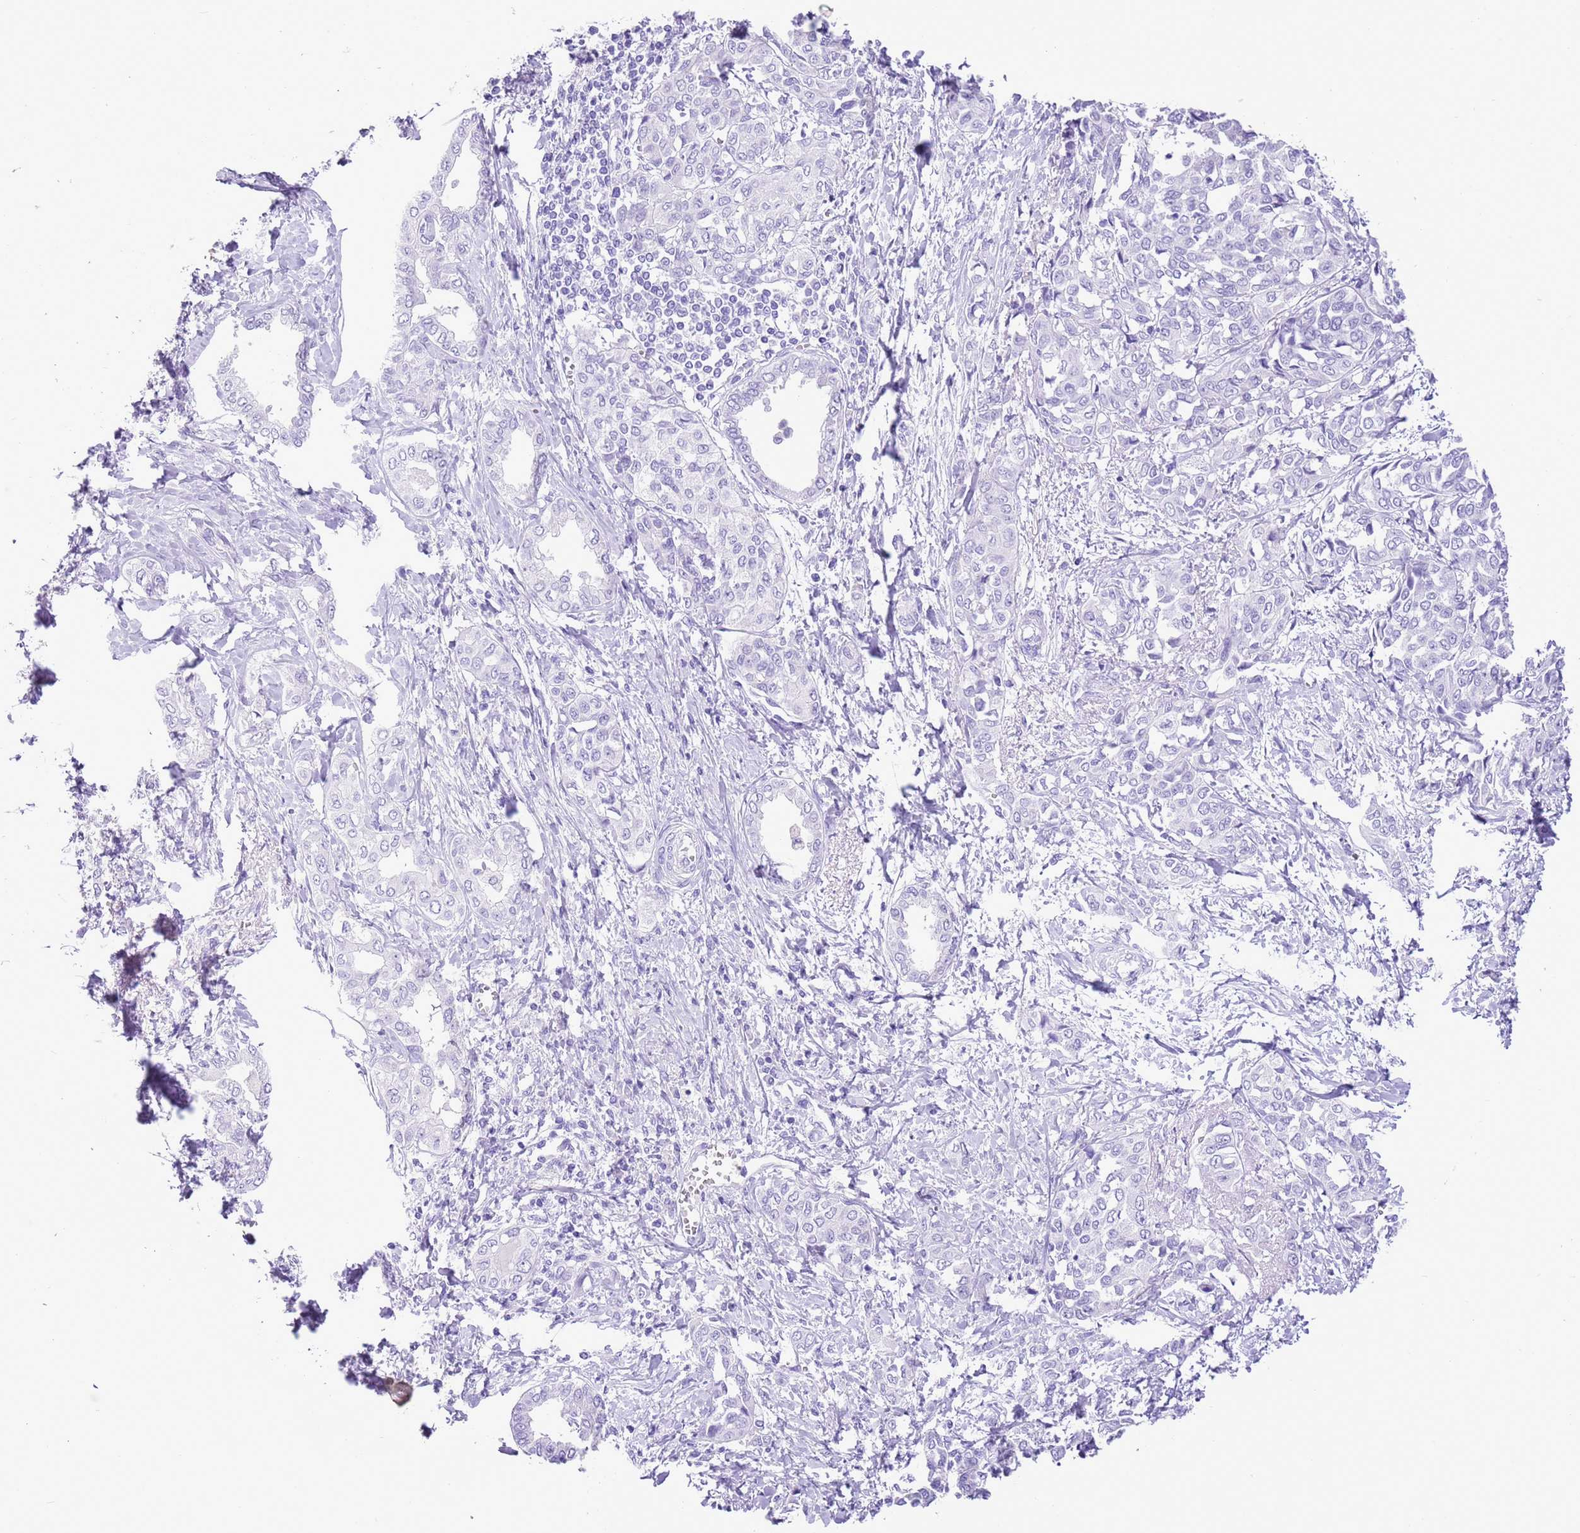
{"staining": {"intensity": "negative", "quantity": "none", "location": "none"}, "tissue": "liver cancer", "cell_type": "Tumor cells", "image_type": "cancer", "snomed": [{"axis": "morphology", "description": "Cholangiocarcinoma"}, {"axis": "topography", "description": "Liver"}], "caption": "Liver cancer was stained to show a protein in brown. There is no significant staining in tumor cells. (Stains: DAB (3,3'-diaminobenzidine) IHC with hematoxylin counter stain, Microscopy: brightfield microscopy at high magnification).", "gene": "TBC1D10B", "patient": {"sex": "female", "age": 77}}